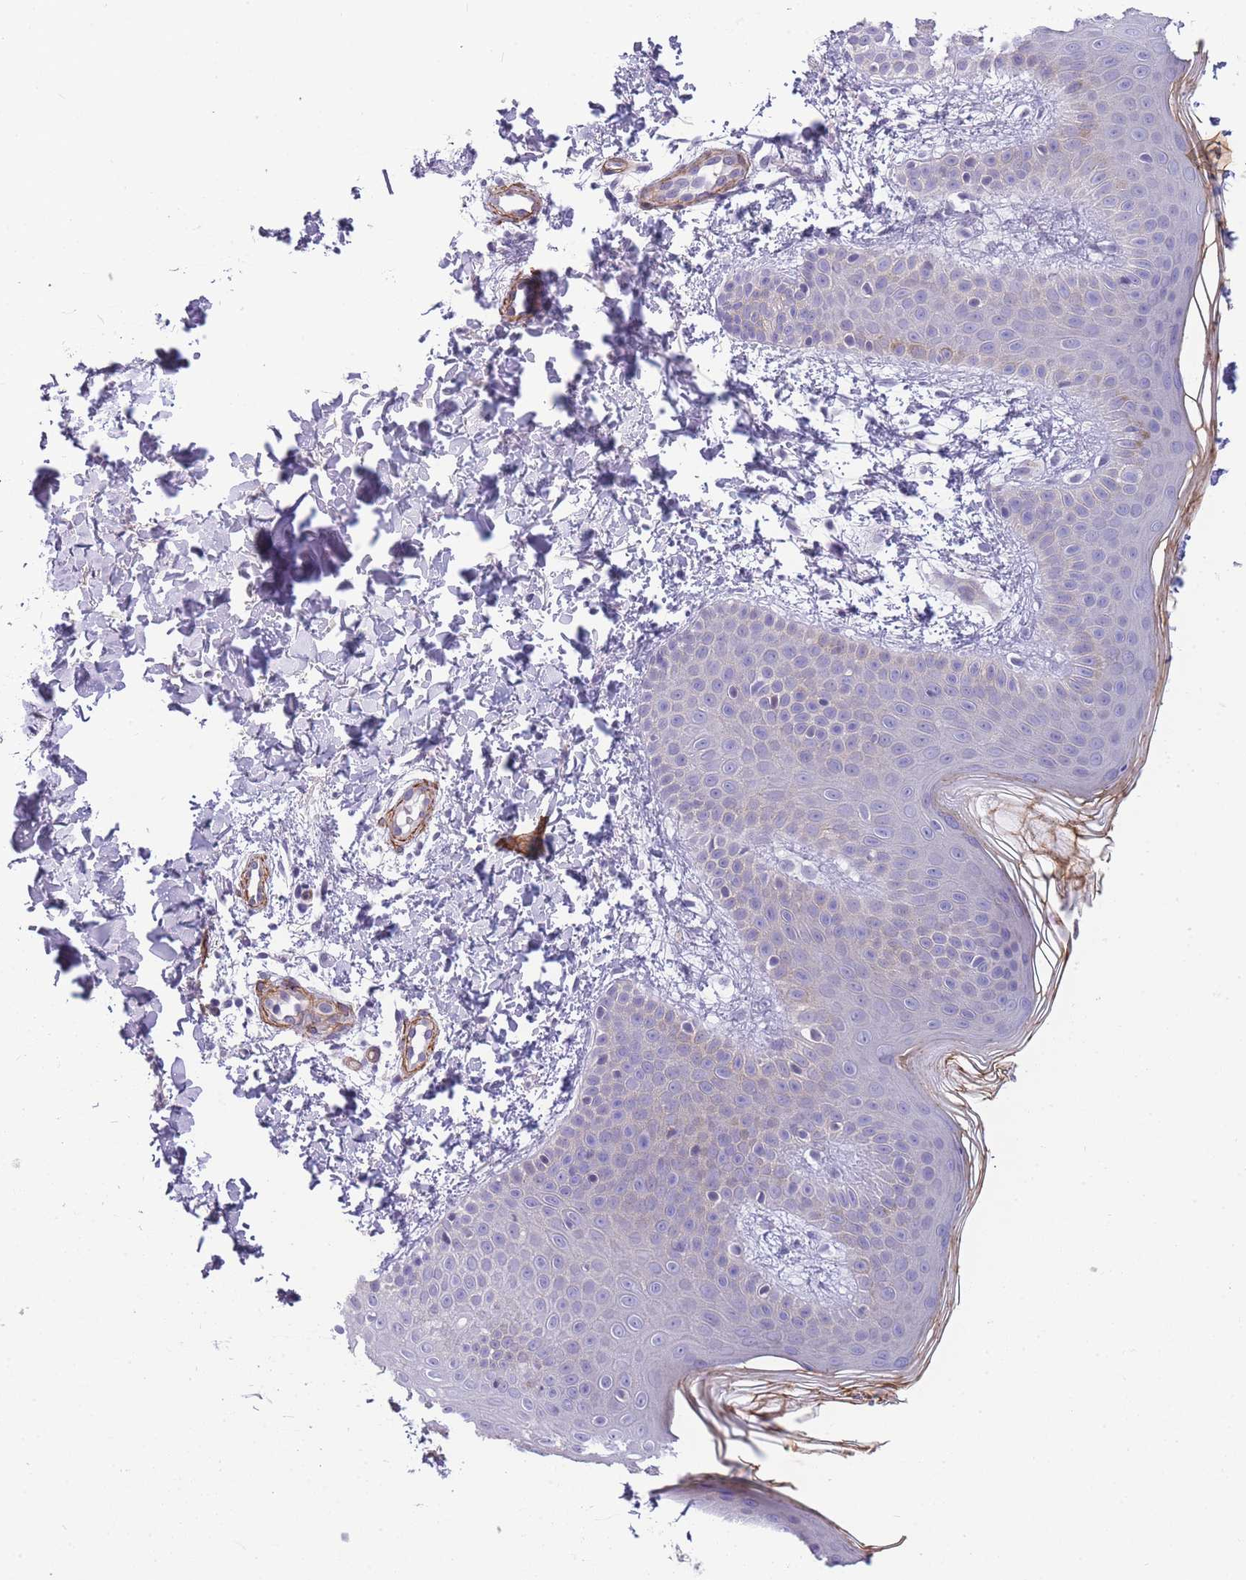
{"staining": {"intensity": "negative", "quantity": "none", "location": "none"}, "tissue": "skin", "cell_type": "Fibroblasts", "image_type": "normal", "snomed": [{"axis": "morphology", "description": "Normal tissue, NOS"}, {"axis": "topography", "description": "Skin"}], "caption": "High power microscopy micrograph of an IHC photomicrograph of unremarkable skin, revealing no significant positivity in fibroblasts. (Immunohistochemistry, brightfield microscopy, high magnification).", "gene": "FAM124A", "patient": {"sex": "male", "age": 36}}